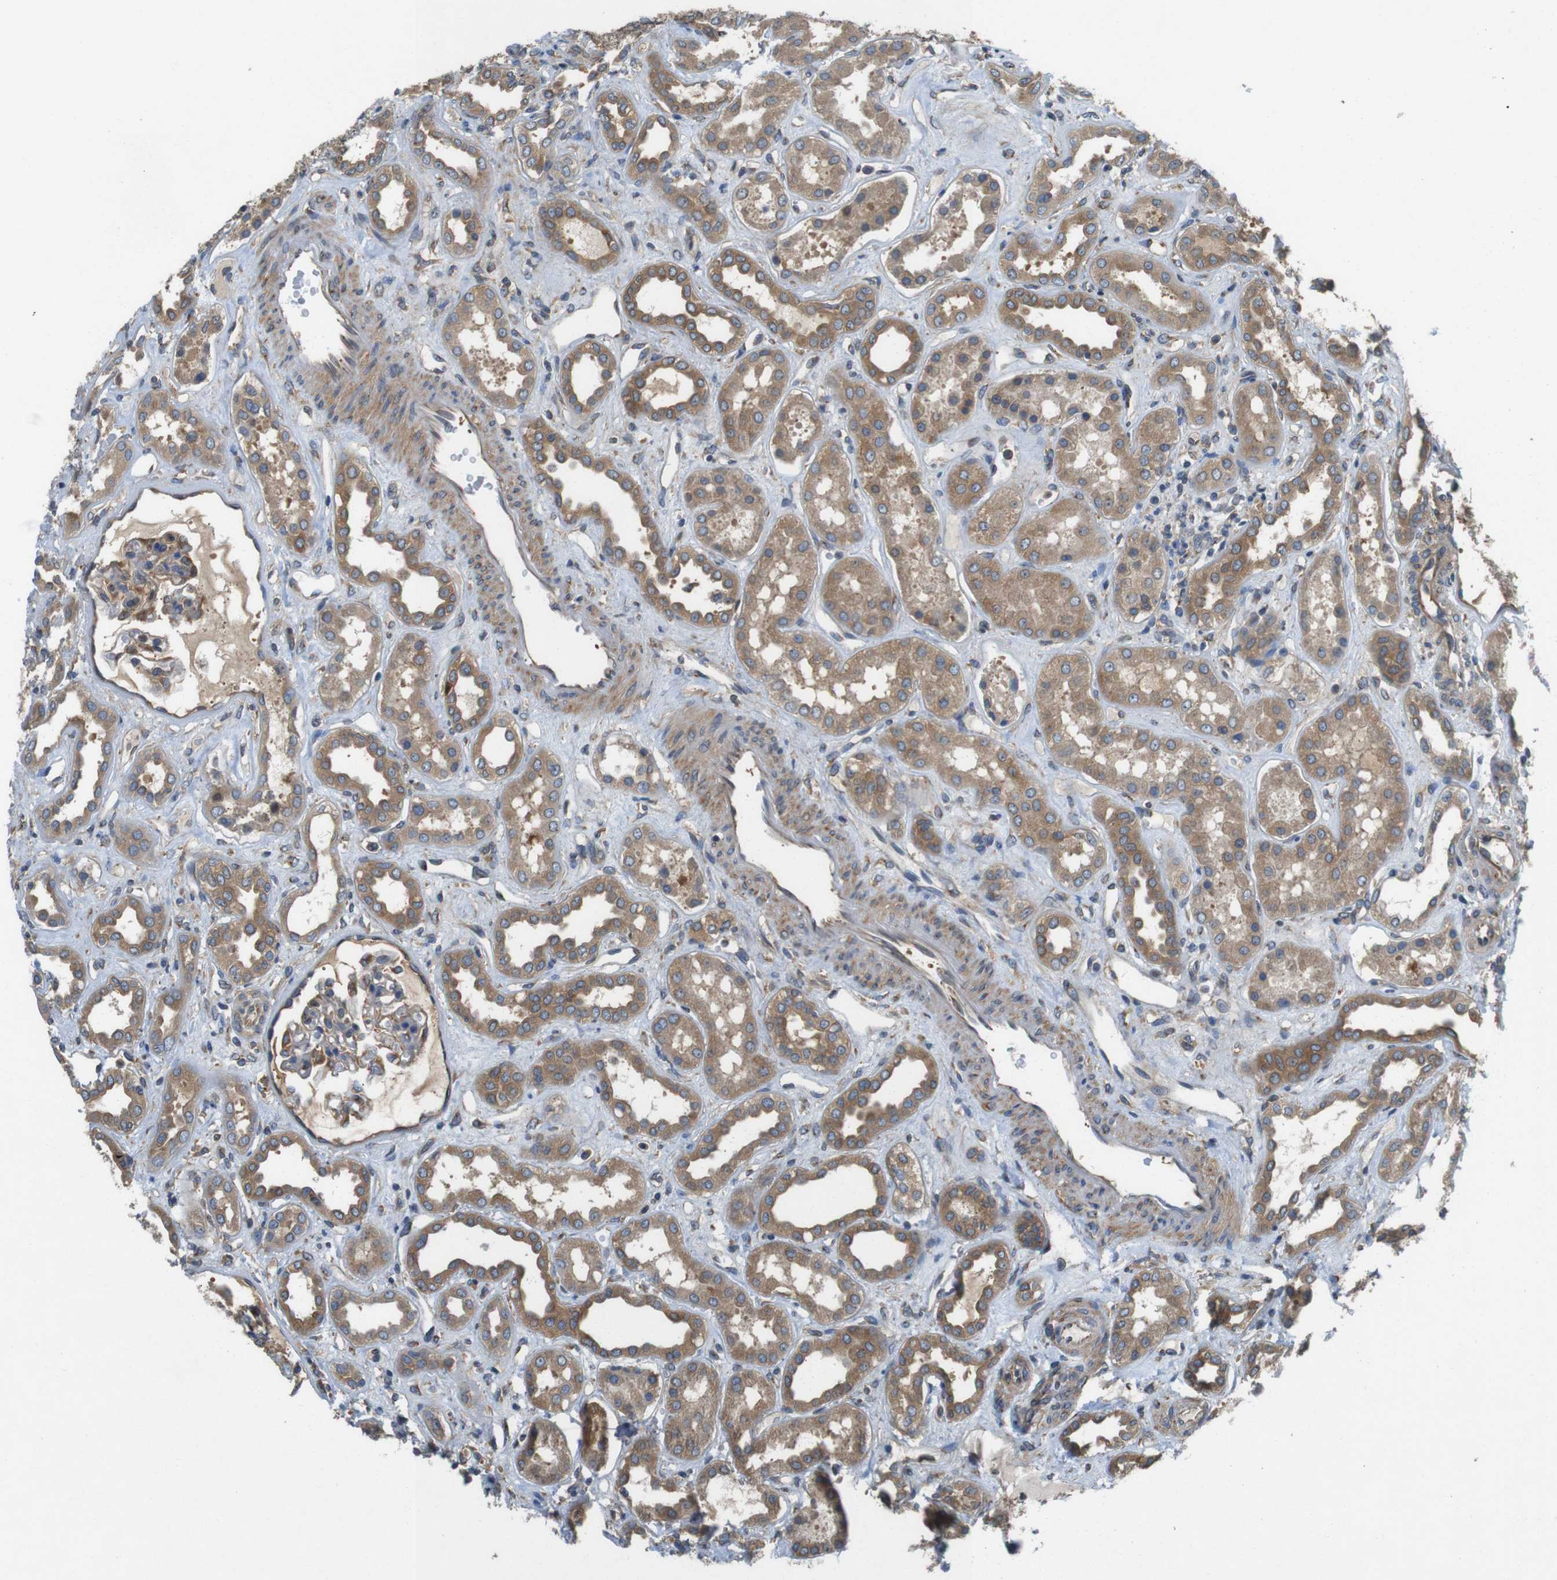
{"staining": {"intensity": "moderate", "quantity": "25%-75%", "location": "cytoplasmic/membranous"}, "tissue": "kidney", "cell_type": "Cells in glomeruli", "image_type": "normal", "snomed": [{"axis": "morphology", "description": "Normal tissue, NOS"}, {"axis": "topography", "description": "Kidney"}], "caption": "IHC micrograph of unremarkable kidney: human kidney stained using immunohistochemistry shows medium levels of moderate protein expression localized specifically in the cytoplasmic/membranous of cells in glomeruli, appearing as a cytoplasmic/membranous brown color.", "gene": "DCTN1", "patient": {"sex": "male", "age": 59}}